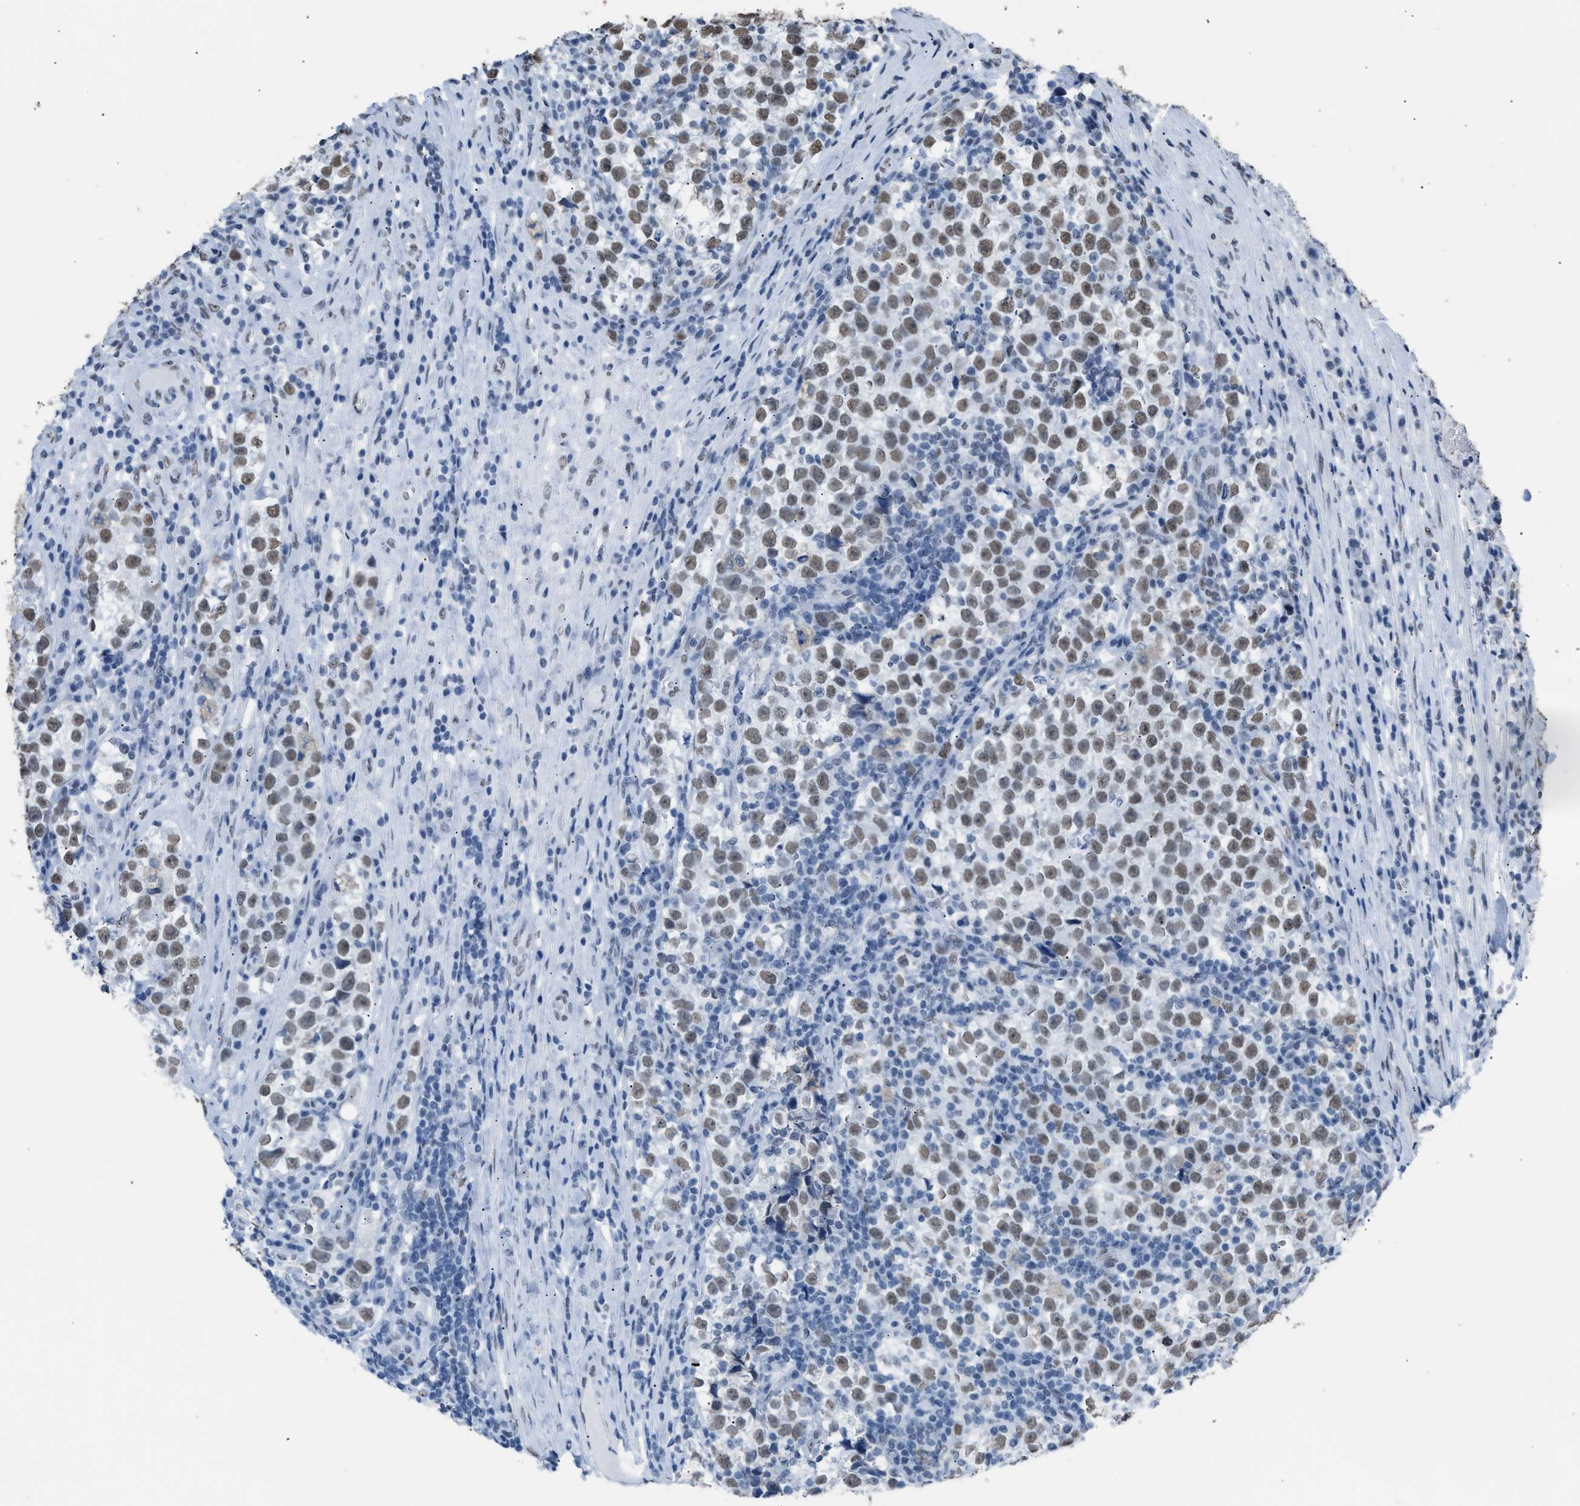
{"staining": {"intensity": "moderate", "quantity": ">75%", "location": "nuclear"}, "tissue": "testis cancer", "cell_type": "Tumor cells", "image_type": "cancer", "snomed": [{"axis": "morphology", "description": "Normal tissue, NOS"}, {"axis": "morphology", "description": "Seminoma, NOS"}, {"axis": "topography", "description": "Testis"}], "caption": "The photomicrograph displays staining of testis seminoma, revealing moderate nuclear protein staining (brown color) within tumor cells.", "gene": "CCAR2", "patient": {"sex": "male", "age": 43}}